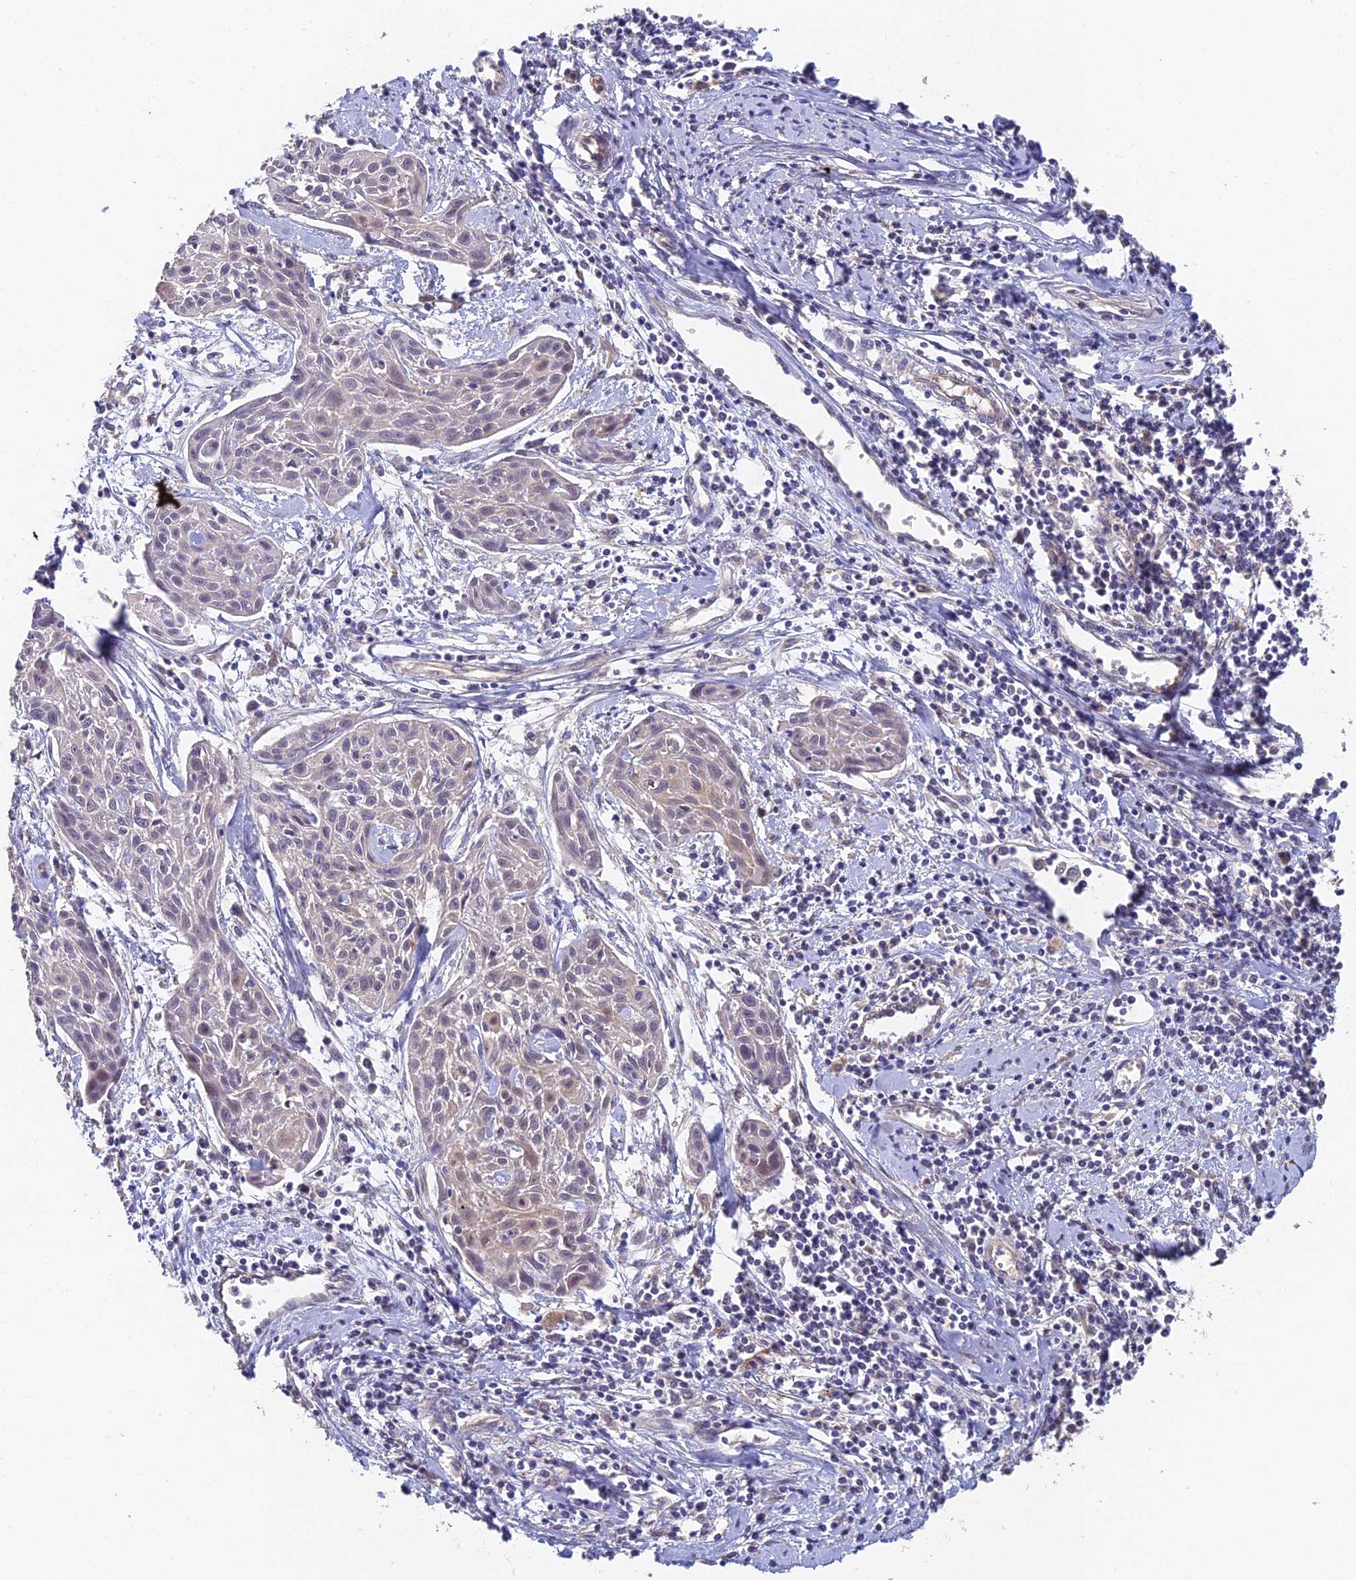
{"staining": {"intensity": "weak", "quantity": "<25%", "location": "cytoplasmic/membranous"}, "tissue": "cervical cancer", "cell_type": "Tumor cells", "image_type": "cancer", "snomed": [{"axis": "morphology", "description": "Squamous cell carcinoma, NOS"}, {"axis": "topography", "description": "Cervix"}], "caption": "Immunohistochemistry (IHC) of human squamous cell carcinoma (cervical) reveals no positivity in tumor cells.", "gene": "NSMCE1", "patient": {"sex": "female", "age": 51}}